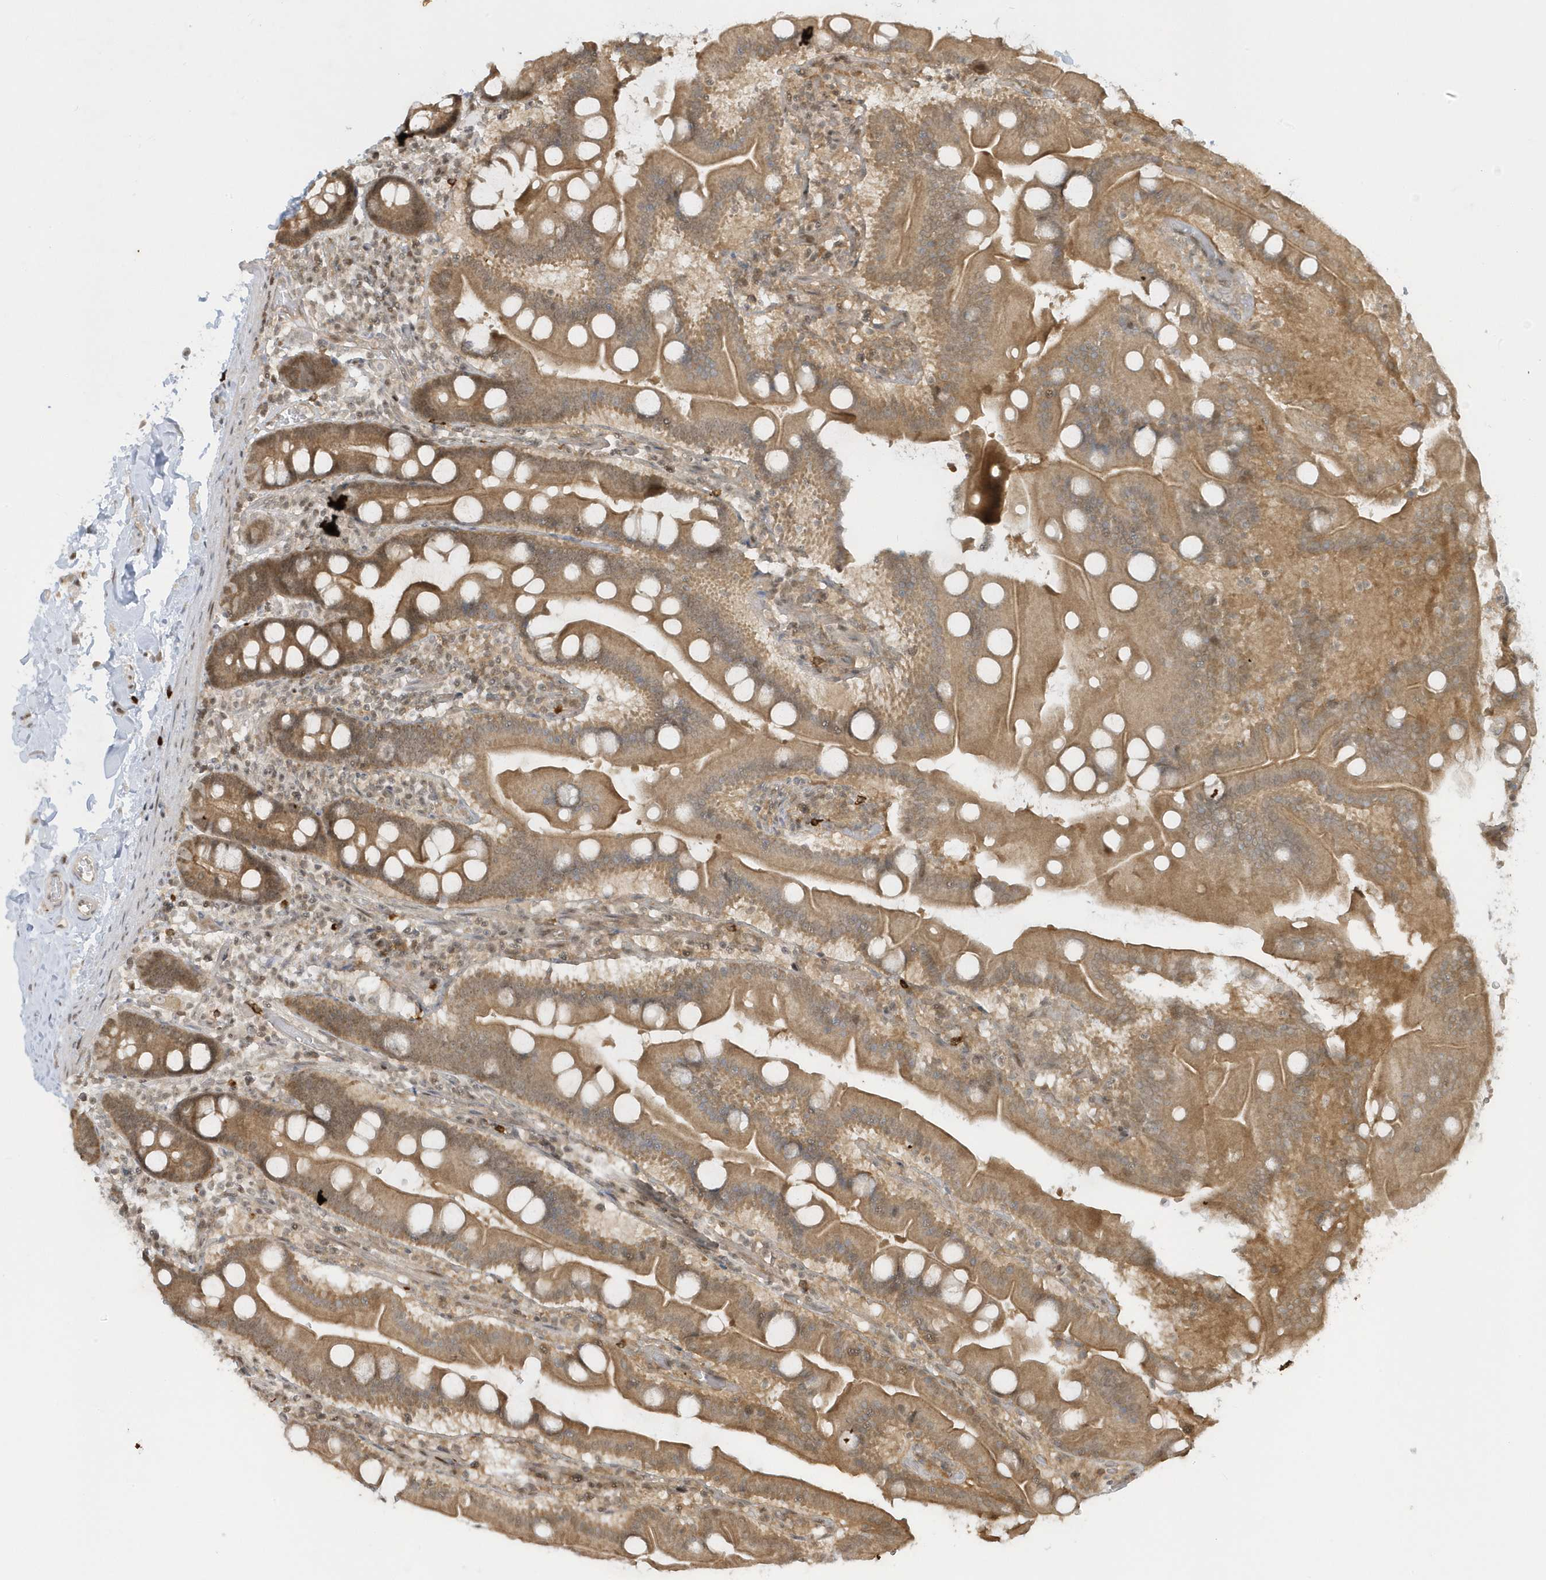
{"staining": {"intensity": "moderate", "quantity": ">75%", "location": "cytoplasmic/membranous"}, "tissue": "duodenum", "cell_type": "Glandular cells", "image_type": "normal", "snomed": [{"axis": "morphology", "description": "Normal tissue, NOS"}, {"axis": "topography", "description": "Duodenum"}], "caption": "Brown immunohistochemical staining in benign duodenum displays moderate cytoplasmic/membranous expression in about >75% of glandular cells. The protein is stained brown, and the nuclei are stained in blue (DAB IHC with brightfield microscopy, high magnification).", "gene": "PPP1R7", "patient": {"sex": "male", "age": 55}}